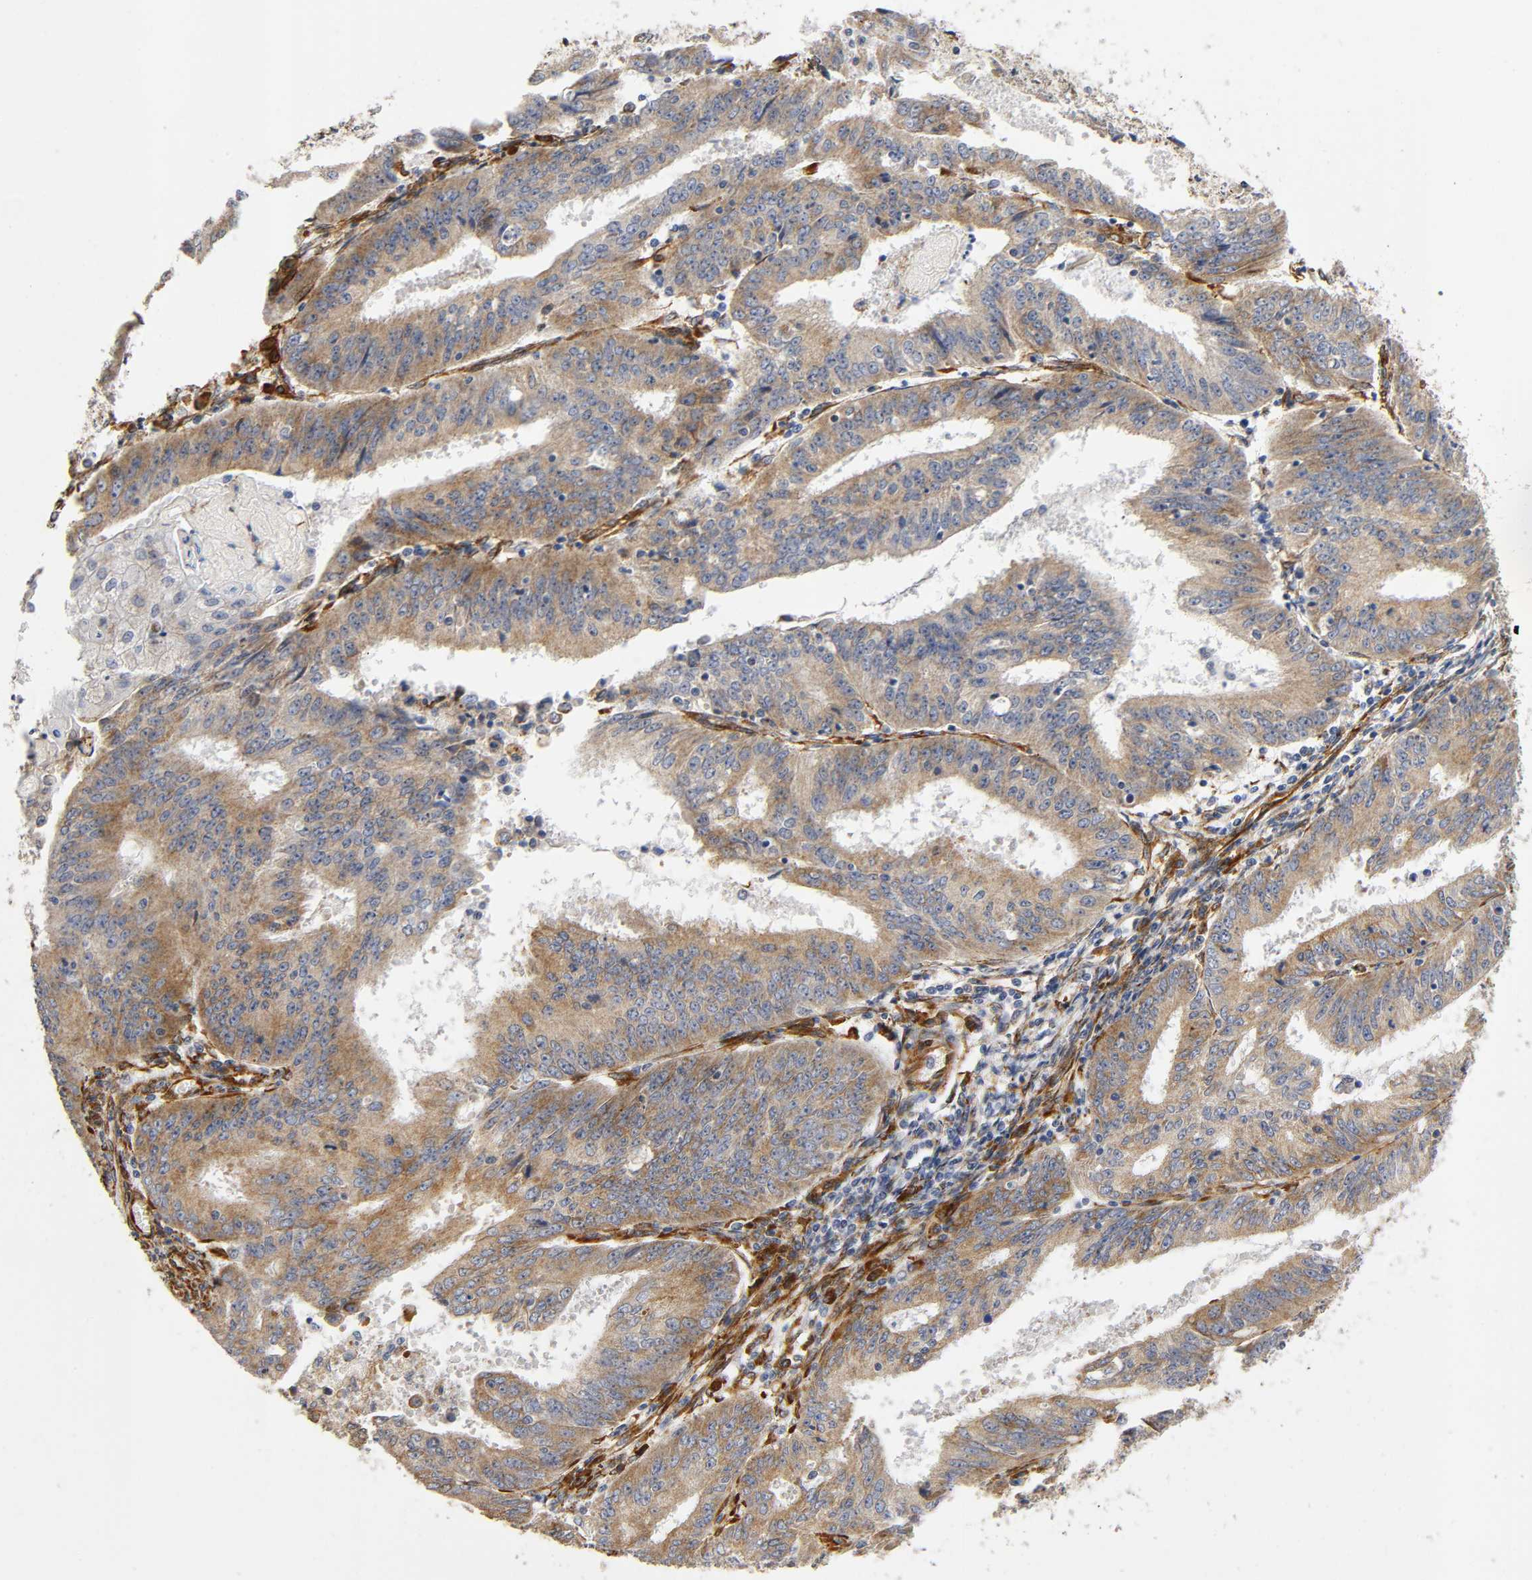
{"staining": {"intensity": "moderate", "quantity": ">75%", "location": "cytoplasmic/membranous"}, "tissue": "endometrial cancer", "cell_type": "Tumor cells", "image_type": "cancer", "snomed": [{"axis": "morphology", "description": "Adenocarcinoma, NOS"}, {"axis": "topography", "description": "Endometrium"}], "caption": "IHC of adenocarcinoma (endometrial) displays medium levels of moderate cytoplasmic/membranous positivity in approximately >75% of tumor cells.", "gene": "SOS2", "patient": {"sex": "female", "age": 42}}